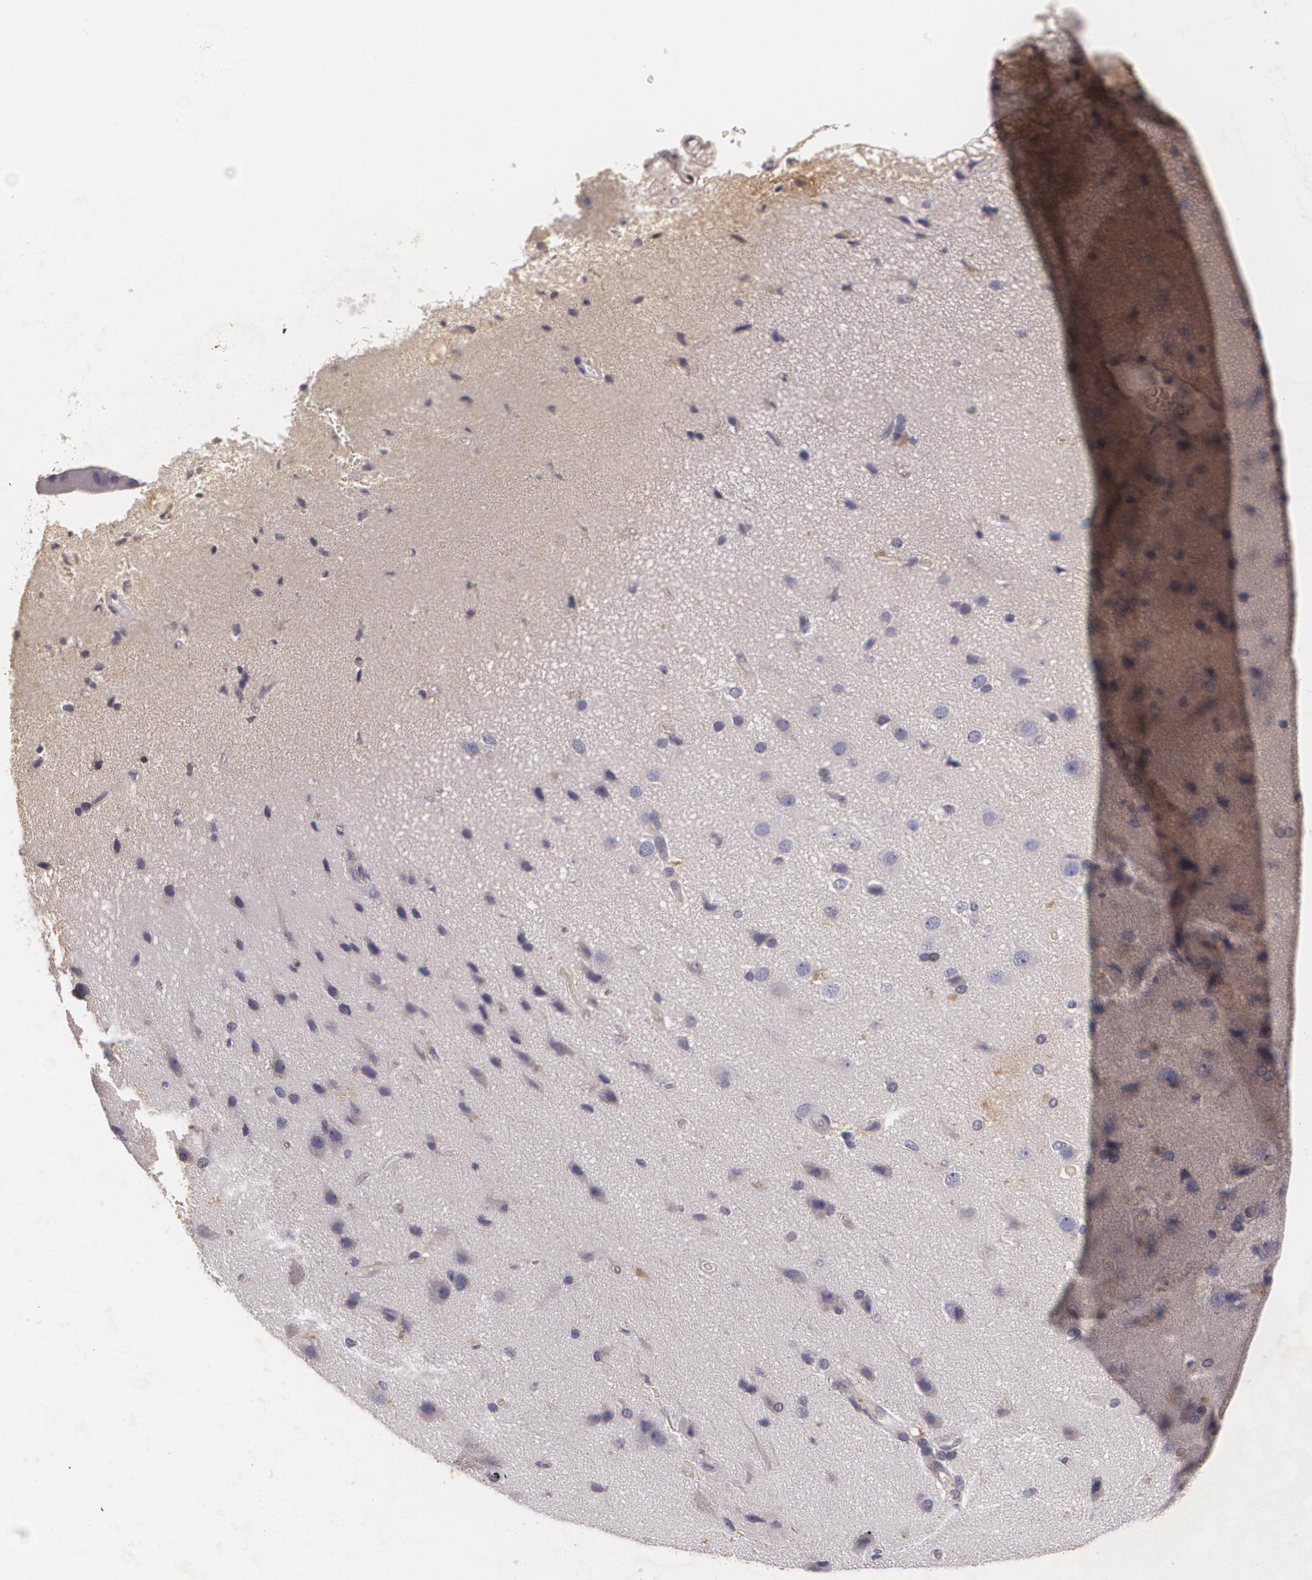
{"staining": {"intensity": "moderate", "quantity": ">75%", "location": "cytoplasmic/membranous"}, "tissue": "cerebral cortex", "cell_type": "Endothelial cells", "image_type": "normal", "snomed": [{"axis": "morphology", "description": "Normal tissue, NOS"}, {"axis": "morphology", "description": "Glioma, malignant, High grade"}, {"axis": "topography", "description": "Cerebral cortex"}], "caption": "Endothelial cells reveal medium levels of moderate cytoplasmic/membranous staining in approximately >75% of cells in benign cerebral cortex. (DAB = brown stain, brightfield microscopy at high magnification).", "gene": "KCNA4", "patient": {"sex": "male", "age": 77}}